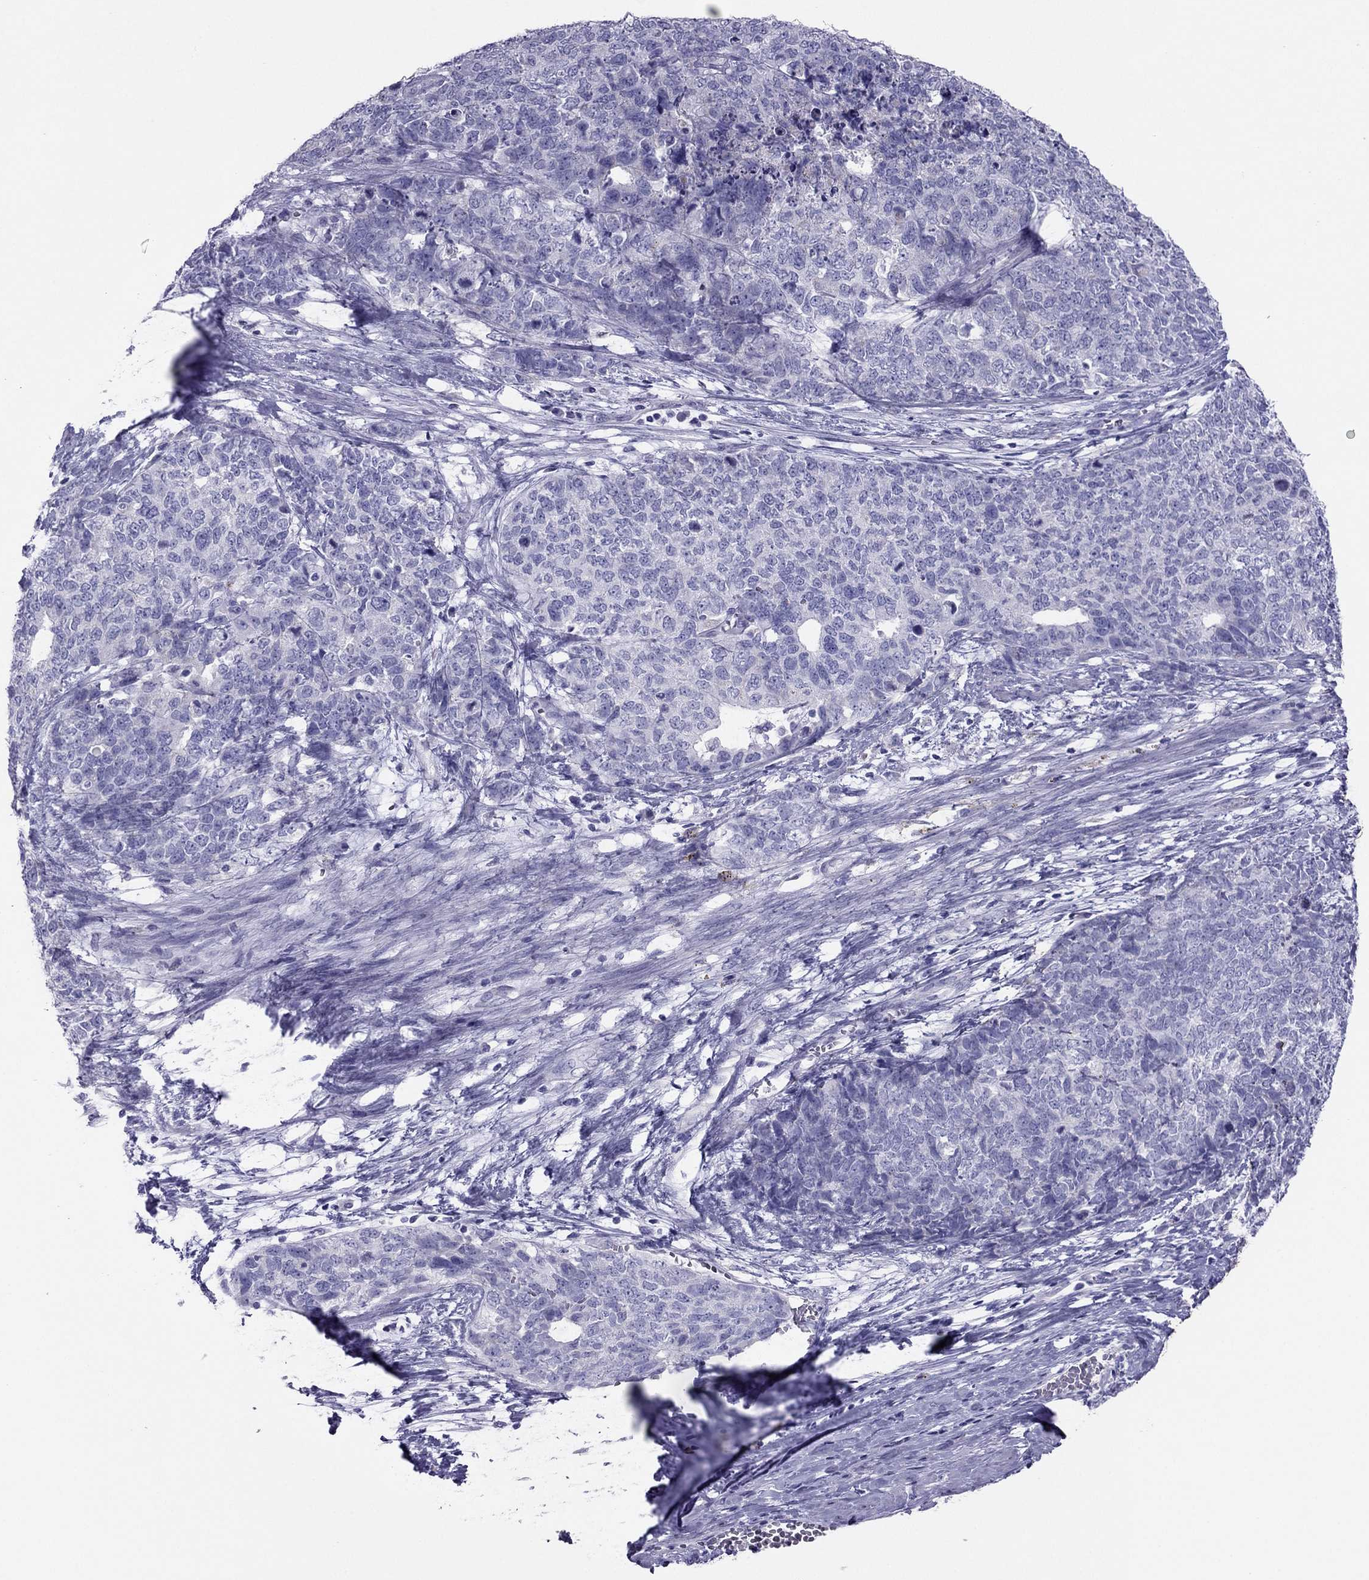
{"staining": {"intensity": "negative", "quantity": "none", "location": "none"}, "tissue": "cervical cancer", "cell_type": "Tumor cells", "image_type": "cancer", "snomed": [{"axis": "morphology", "description": "Squamous cell carcinoma, NOS"}, {"axis": "topography", "description": "Cervix"}], "caption": "Histopathology image shows no significant protein staining in tumor cells of cervical cancer (squamous cell carcinoma).", "gene": "MAEL", "patient": {"sex": "female", "age": 63}}